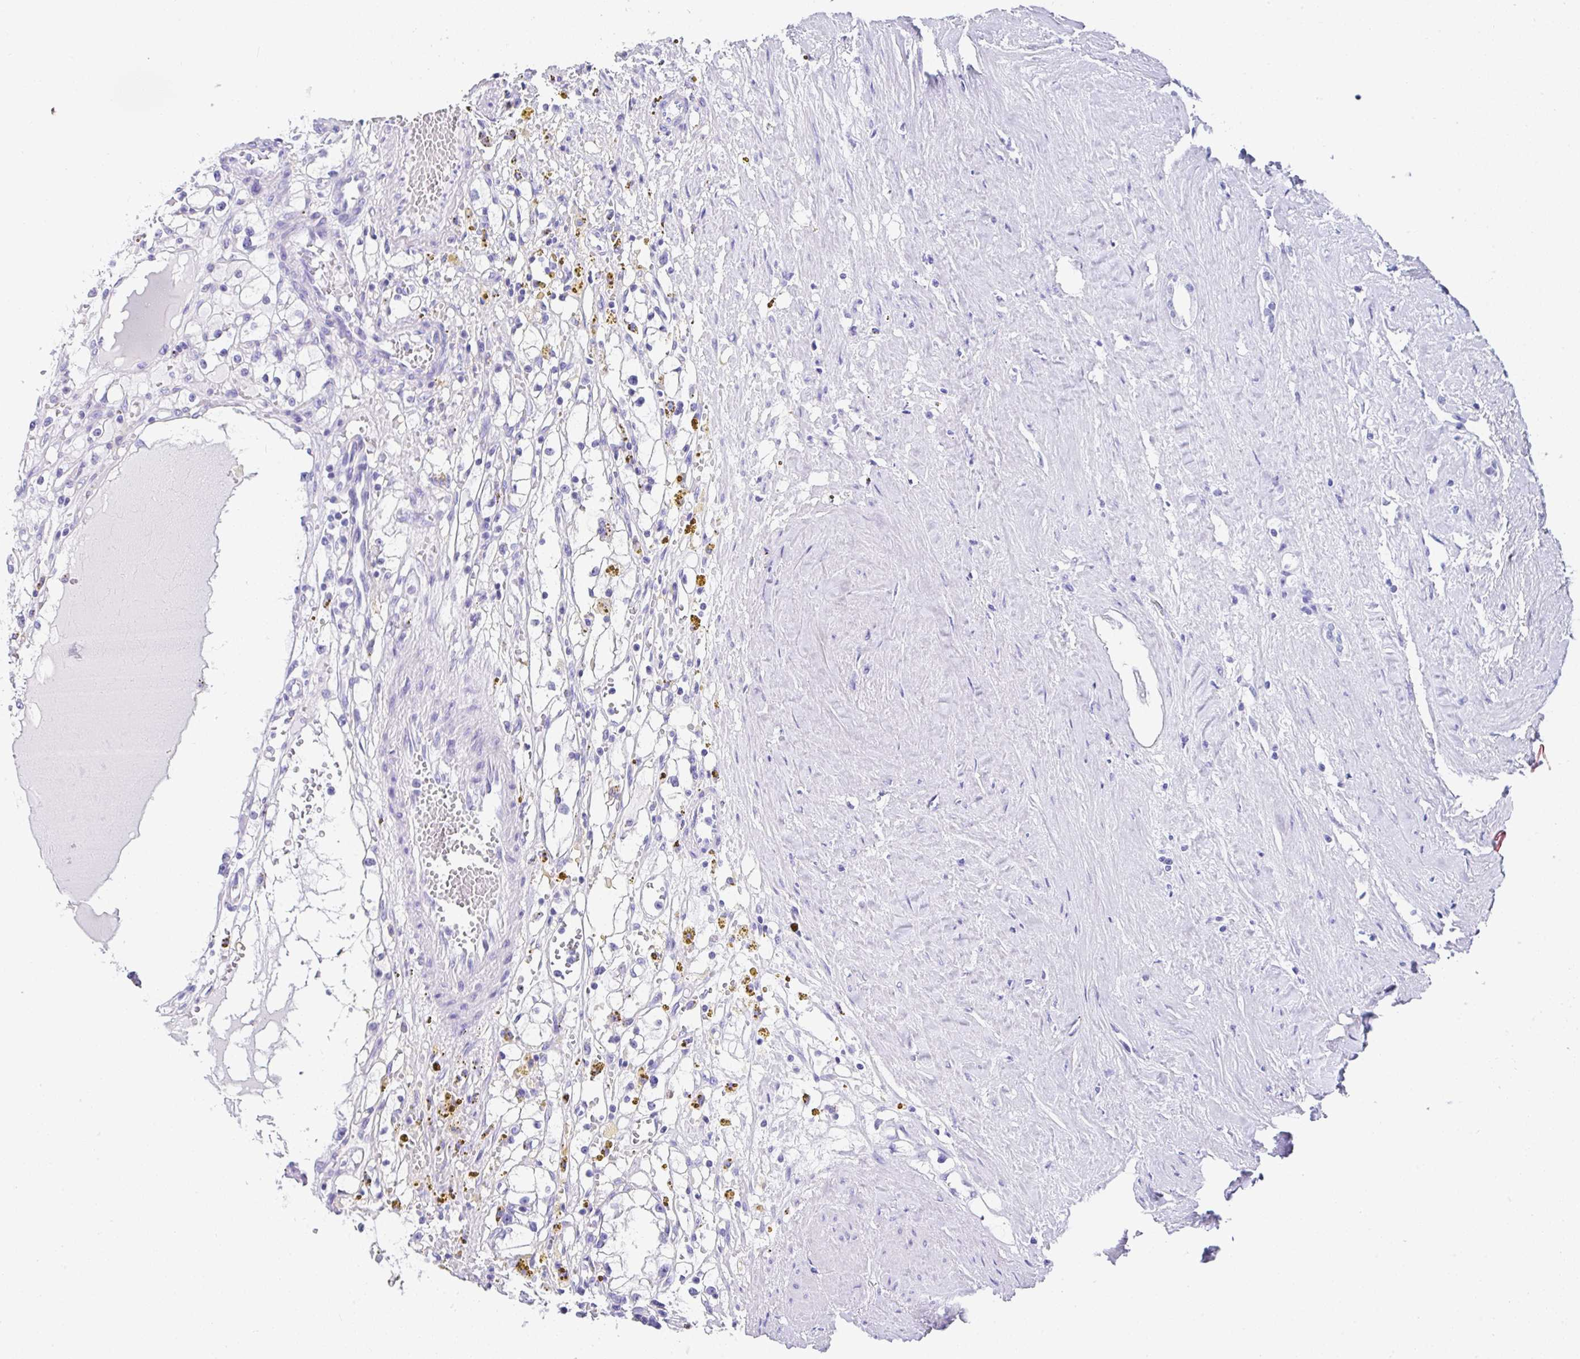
{"staining": {"intensity": "negative", "quantity": "none", "location": "none"}, "tissue": "renal cancer", "cell_type": "Tumor cells", "image_type": "cancer", "snomed": [{"axis": "morphology", "description": "Adenocarcinoma, NOS"}, {"axis": "topography", "description": "Kidney"}], "caption": "Tumor cells are negative for protein expression in human adenocarcinoma (renal).", "gene": "UGT3A1", "patient": {"sex": "male", "age": 56}}